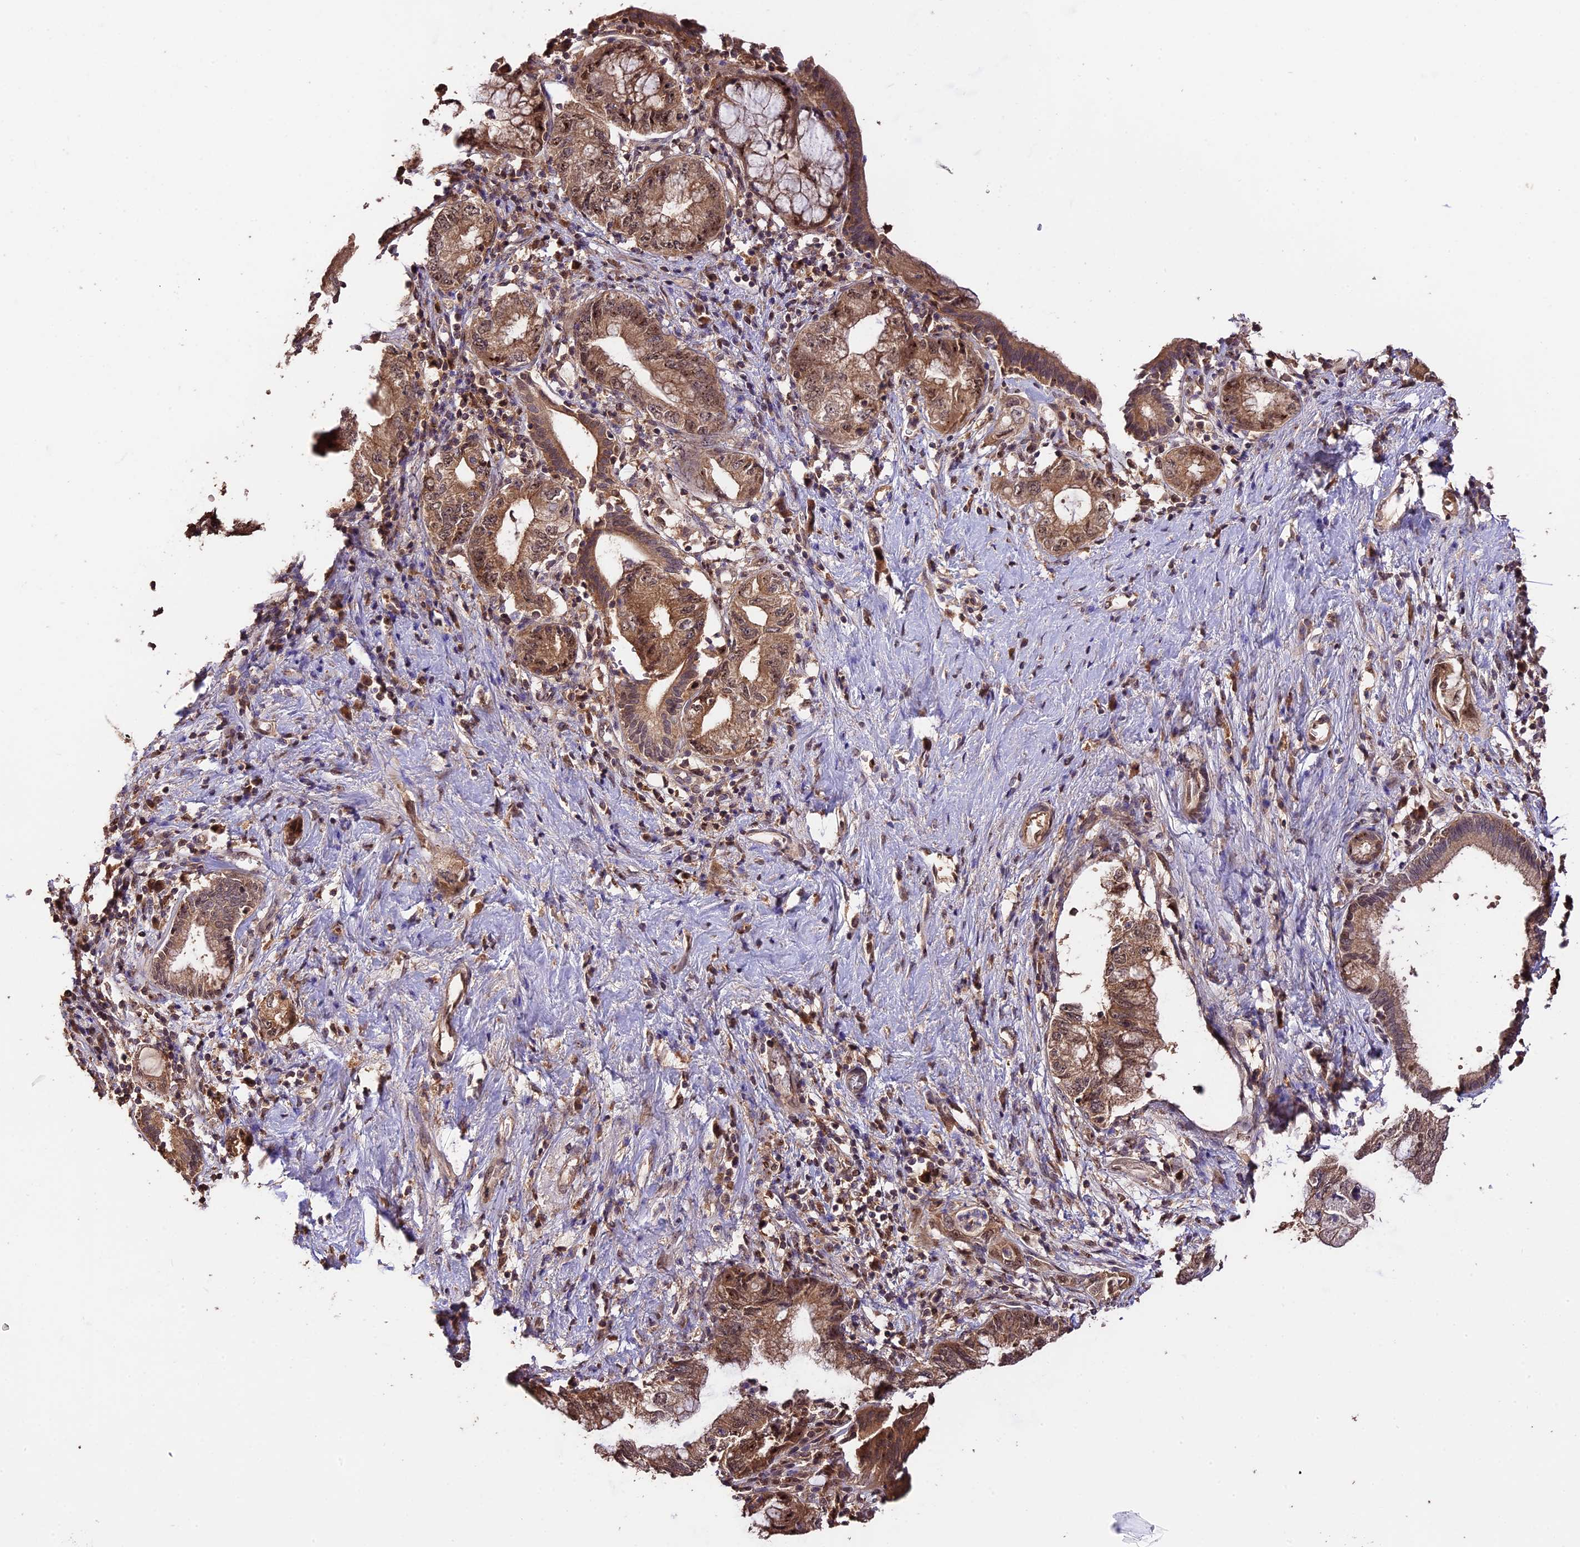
{"staining": {"intensity": "moderate", "quantity": ">75%", "location": "cytoplasmic/membranous,nuclear"}, "tissue": "pancreatic cancer", "cell_type": "Tumor cells", "image_type": "cancer", "snomed": [{"axis": "morphology", "description": "Adenocarcinoma, NOS"}, {"axis": "topography", "description": "Pancreas"}], "caption": "A medium amount of moderate cytoplasmic/membranous and nuclear positivity is seen in approximately >75% of tumor cells in adenocarcinoma (pancreatic) tissue.", "gene": "TRMT1", "patient": {"sex": "female", "age": 73}}